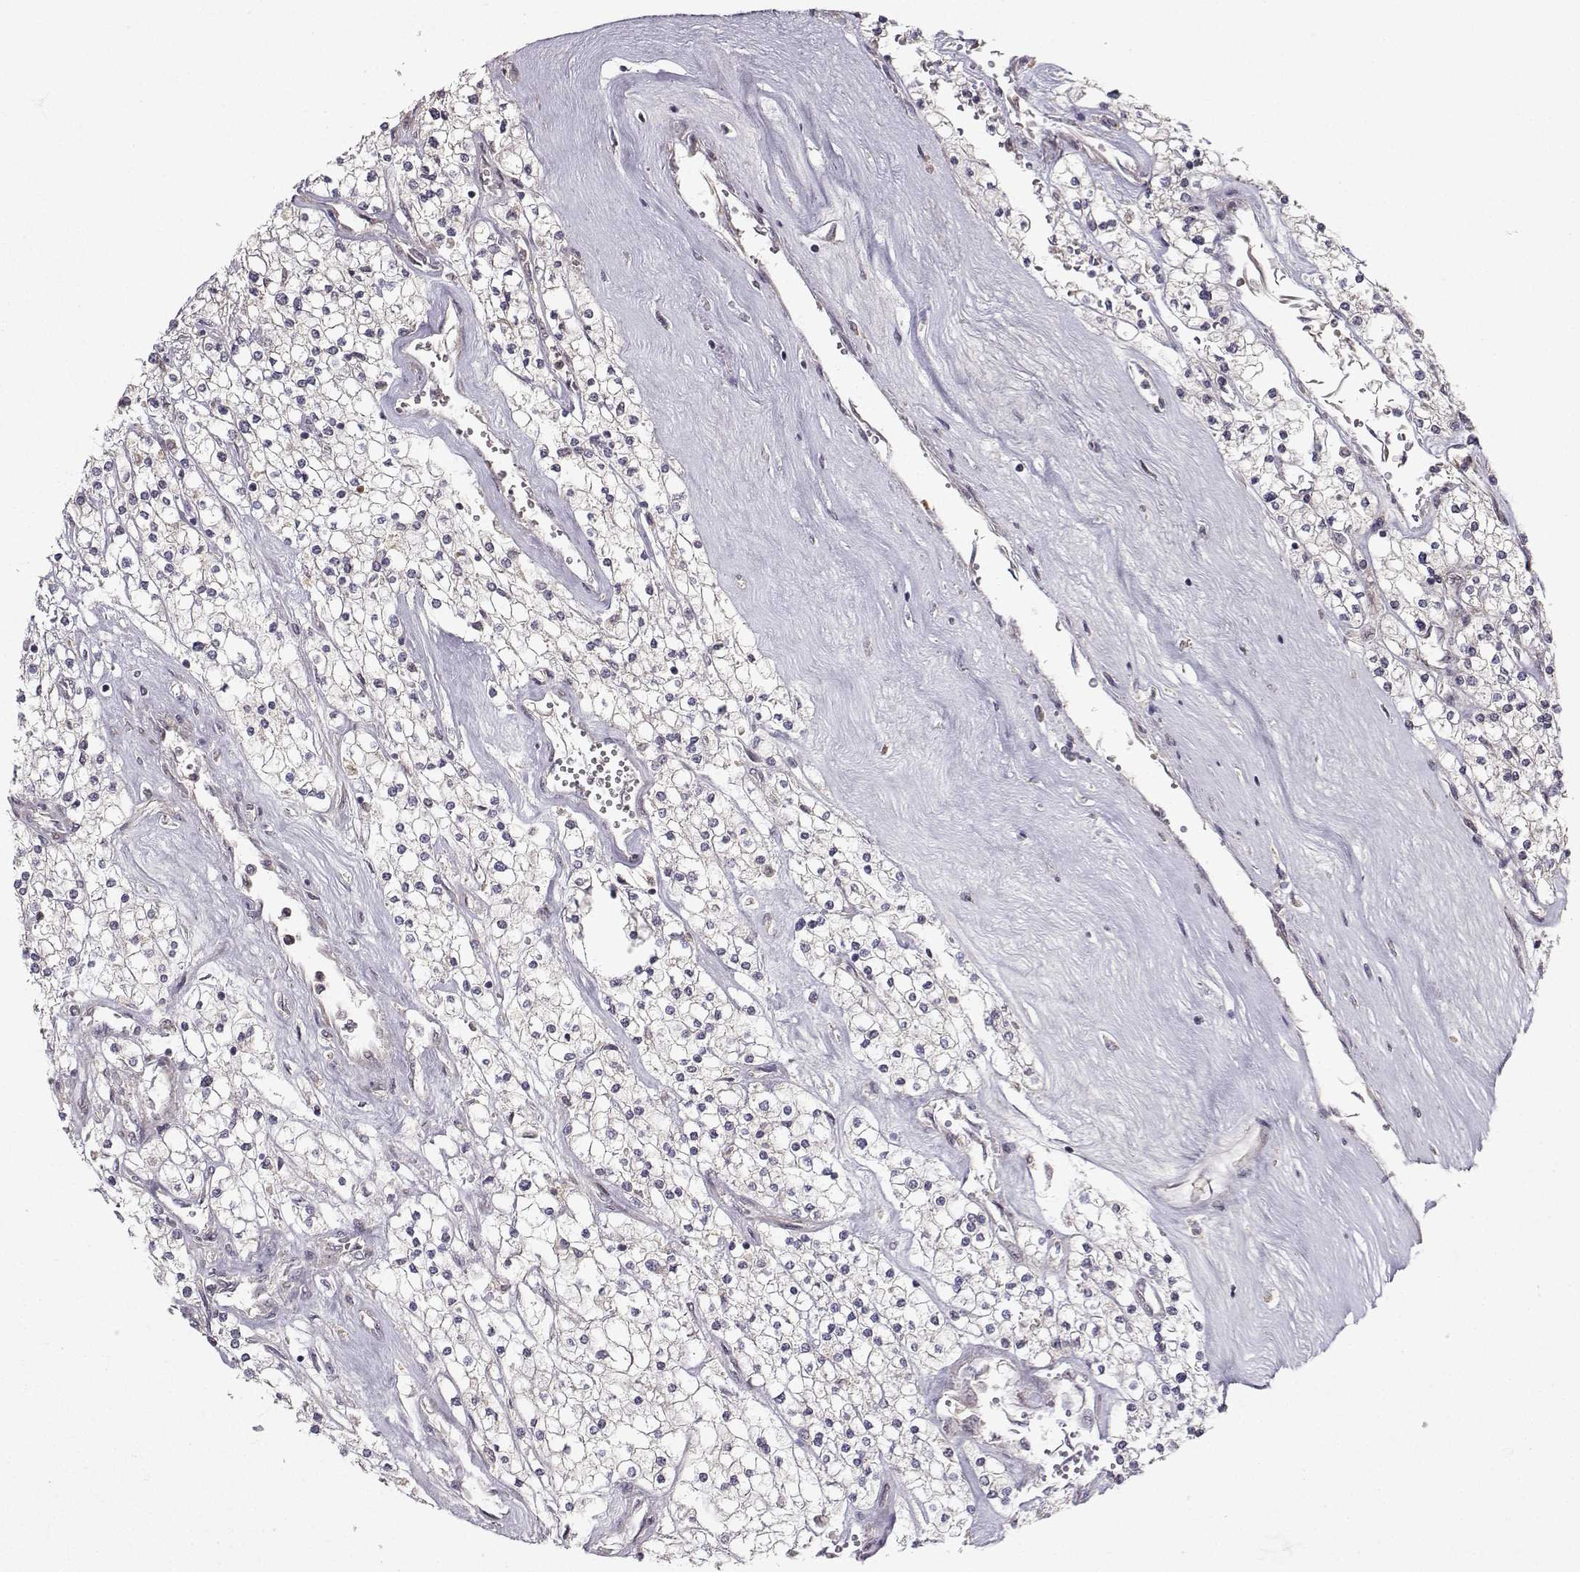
{"staining": {"intensity": "negative", "quantity": "none", "location": "none"}, "tissue": "renal cancer", "cell_type": "Tumor cells", "image_type": "cancer", "snomed": [{"axis": "morphology", "description": "Adenocarcinoma, NOS"}, {"axis": "topography", "description": "Kidney"}], "caption": "A high-resolution histopathology image shows IHC staining of renal cancer, which exhibits no significant expression in tumor cells. Brightfield microscopy of IHC stained with DAB (3,3'-diaminobenzidine) (brown) and hematoxylin (blue), captured at high magnification.", "gene": "APC", "patient": {"sex": "male", "age": 80}}